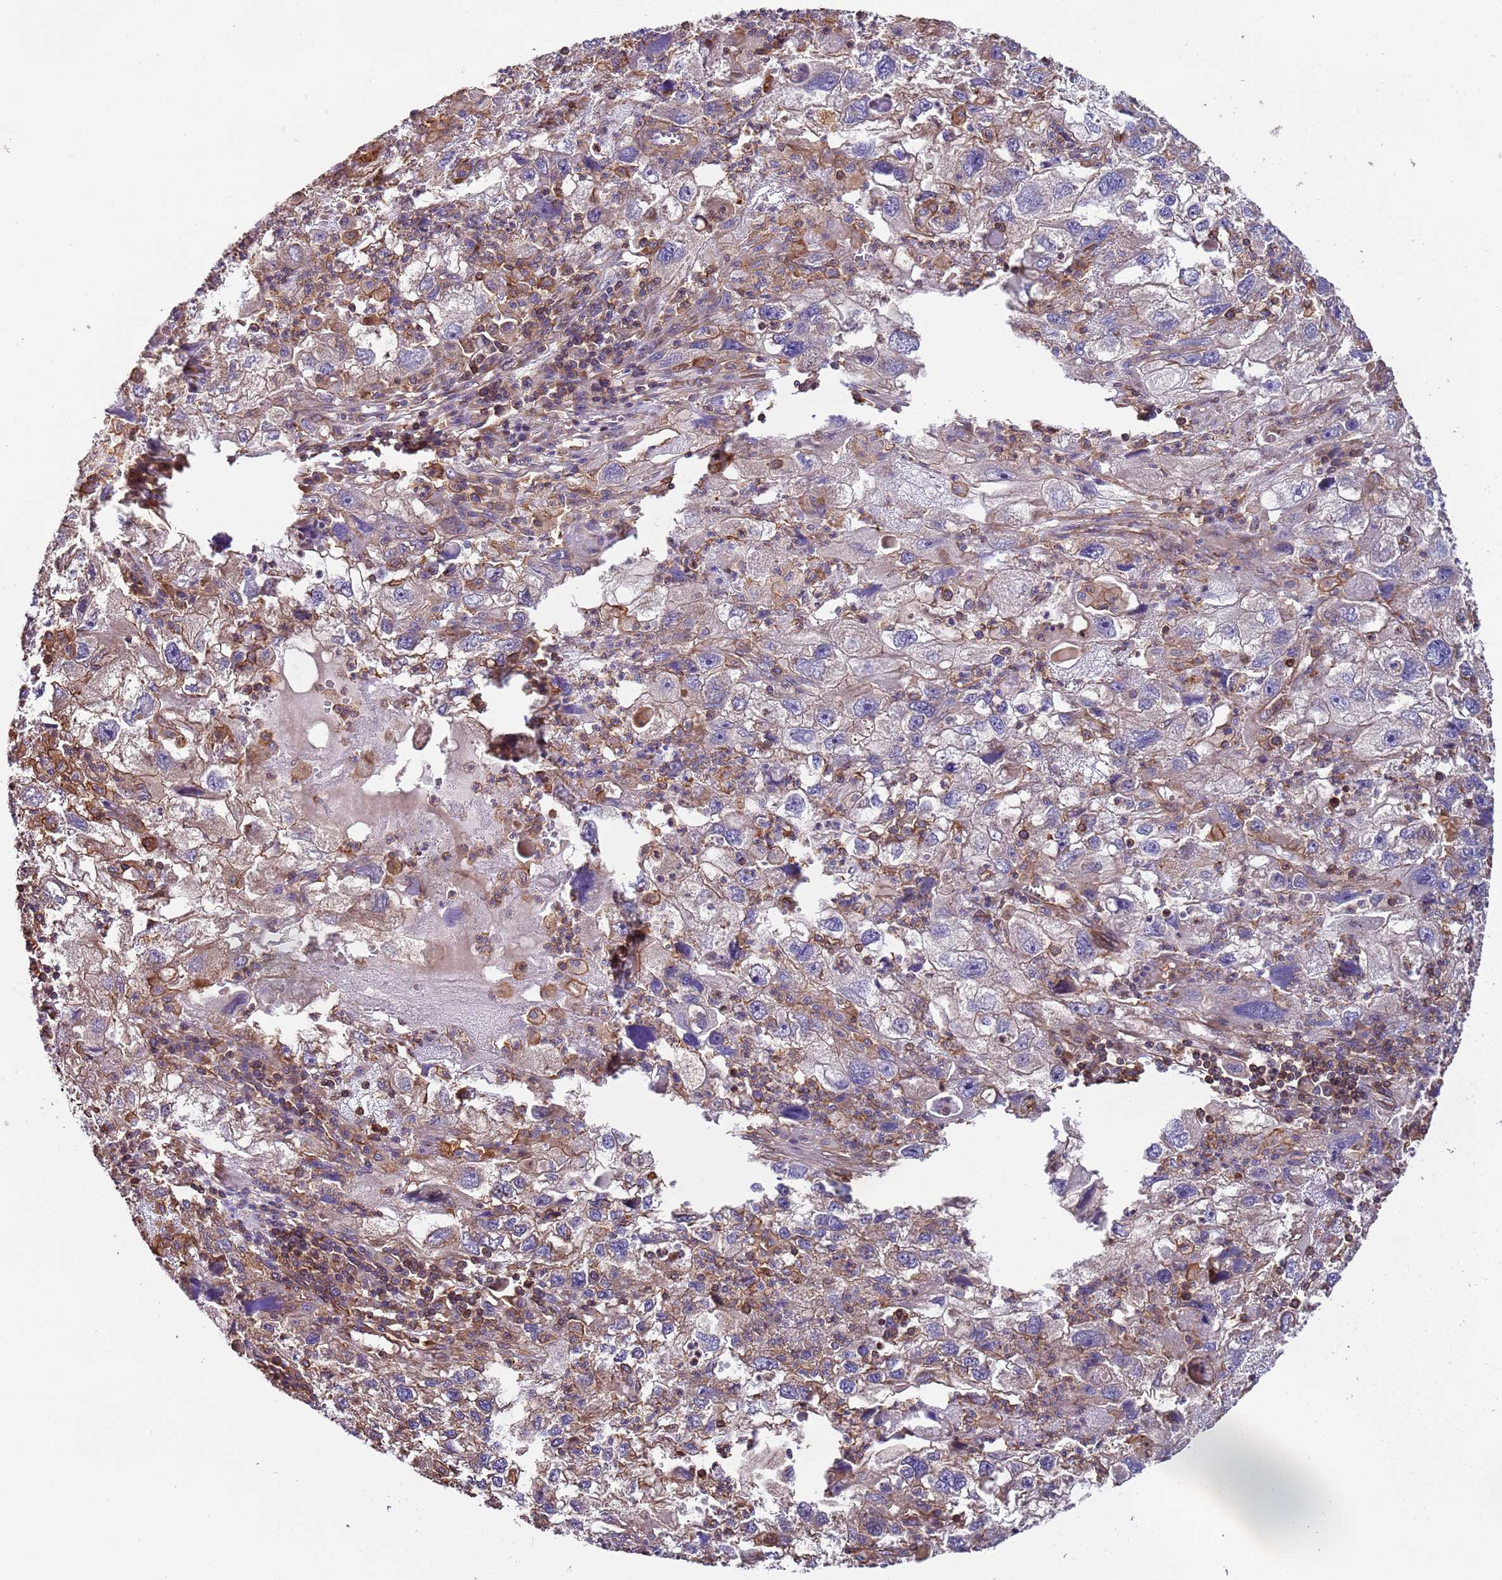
{"staining": {"intensity": "weak", "quantity": "<25%", "location": "cytoplasmic/membranous"}, "tissue": "endometrial cancer", "cell_type": "Tumor cells", "image_type": "cancer", "snomed": [{"axis": "morphology", "description": "Adenocarcinoma, NOS"}, {"axis": "topography", "description": "Endometrium"}], "caption": "This is an immunohistochemistry (IHC) histopathology image of endometrial adenocarcinoma. There is no staining in tumor cells.", "gene": "CYP2U1", "patient": {"sex": "female", "age": 49}}